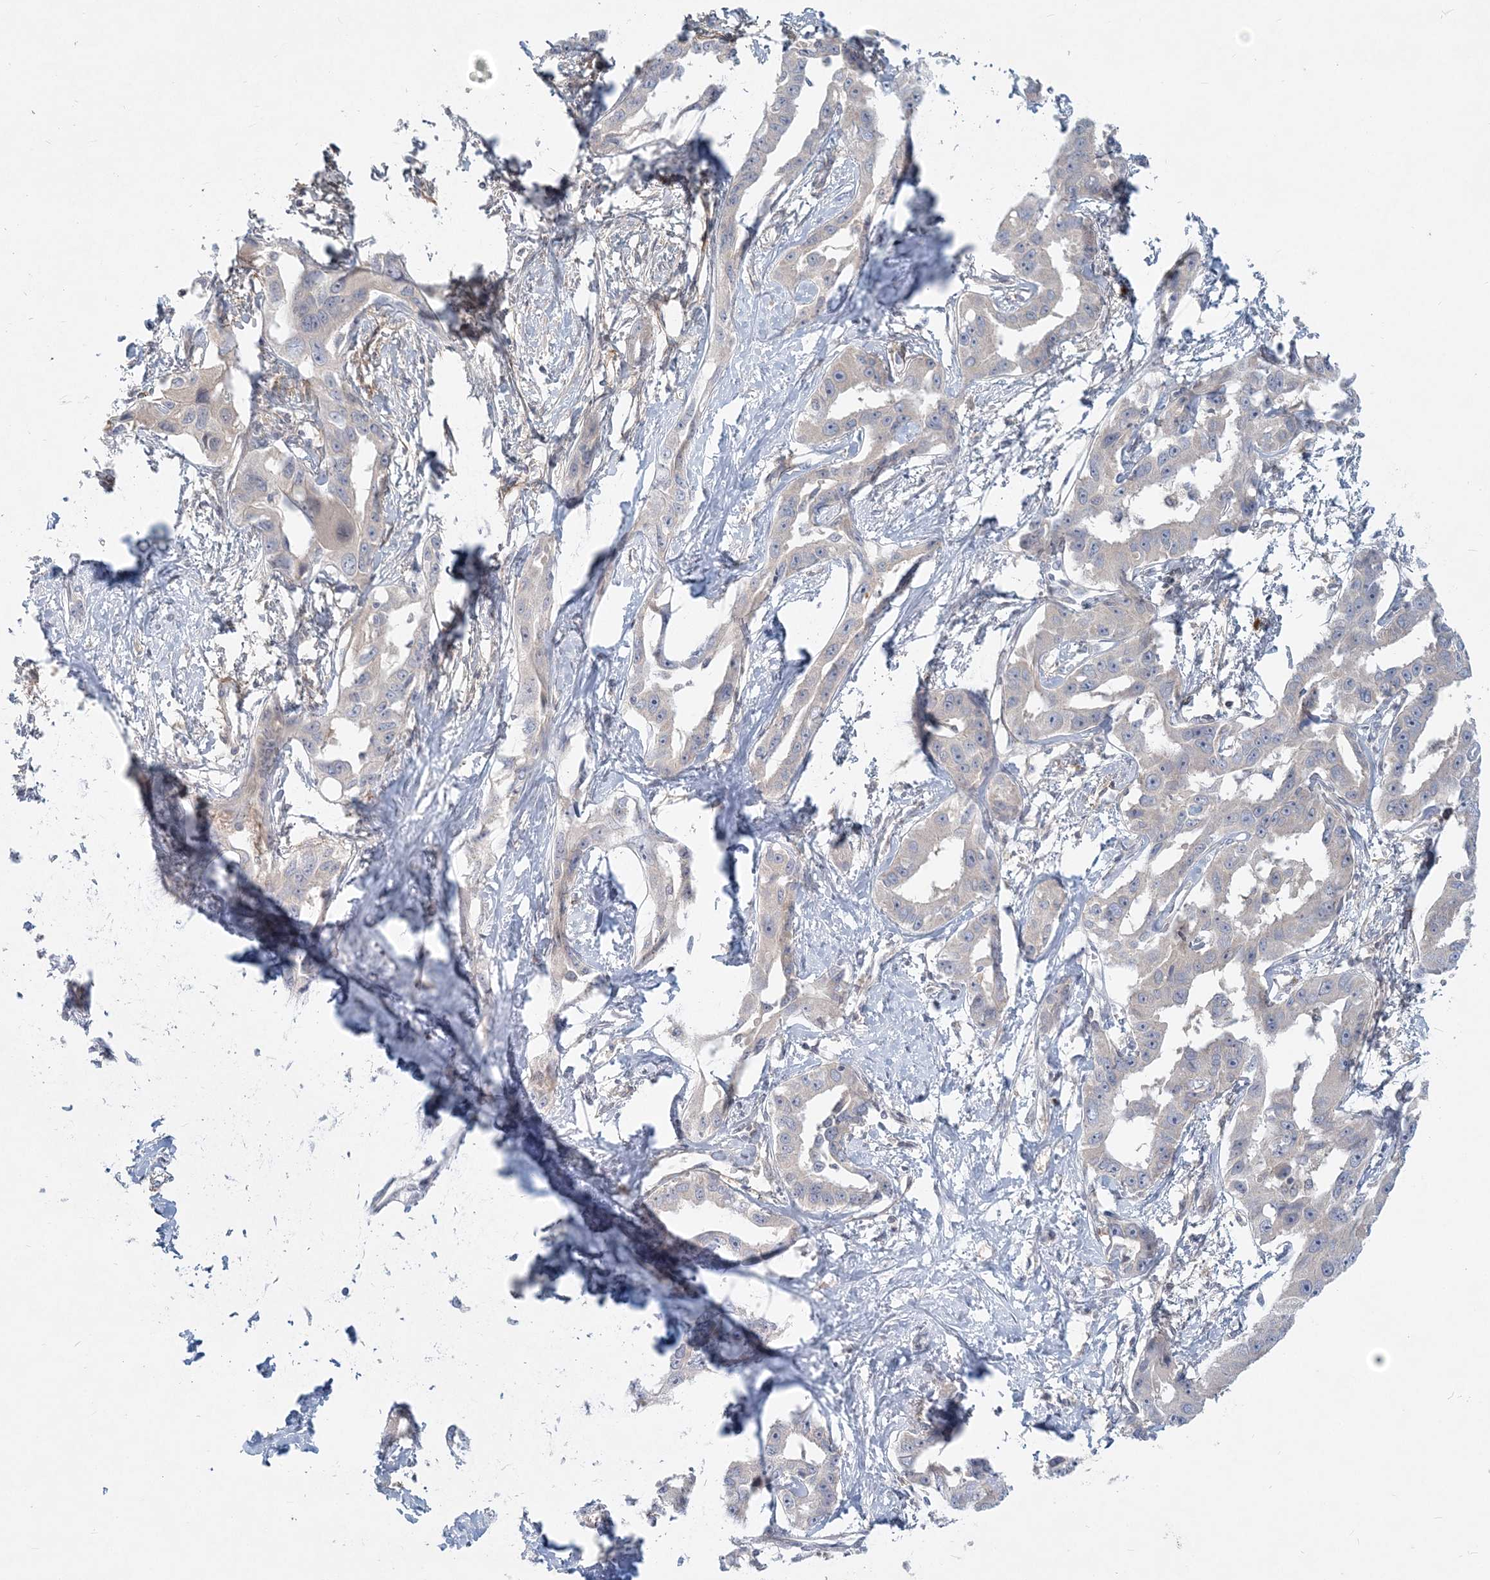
{"staining": {"intensity": "negative", "quantity": "none", "location": "none"}, "tissue": "liver cancer", "cell_type": "Tumor cells", "image_type": "cancer", "snomed": [{"axis": "morphology", "description": "Cholangiocarcinoma"}, {"axis": "topography", "description": "Liver"}], "caption": "DAB immunohistochemical staining of cholangiocarcinoma (liver) displays no significant staining in tumor cells. The staining is performed using DAB brown chromogen with nuclei counter-stained in using hematoxylin.", "gene": "GMPPA", "patient": {"sex": "male", "age": 59}}